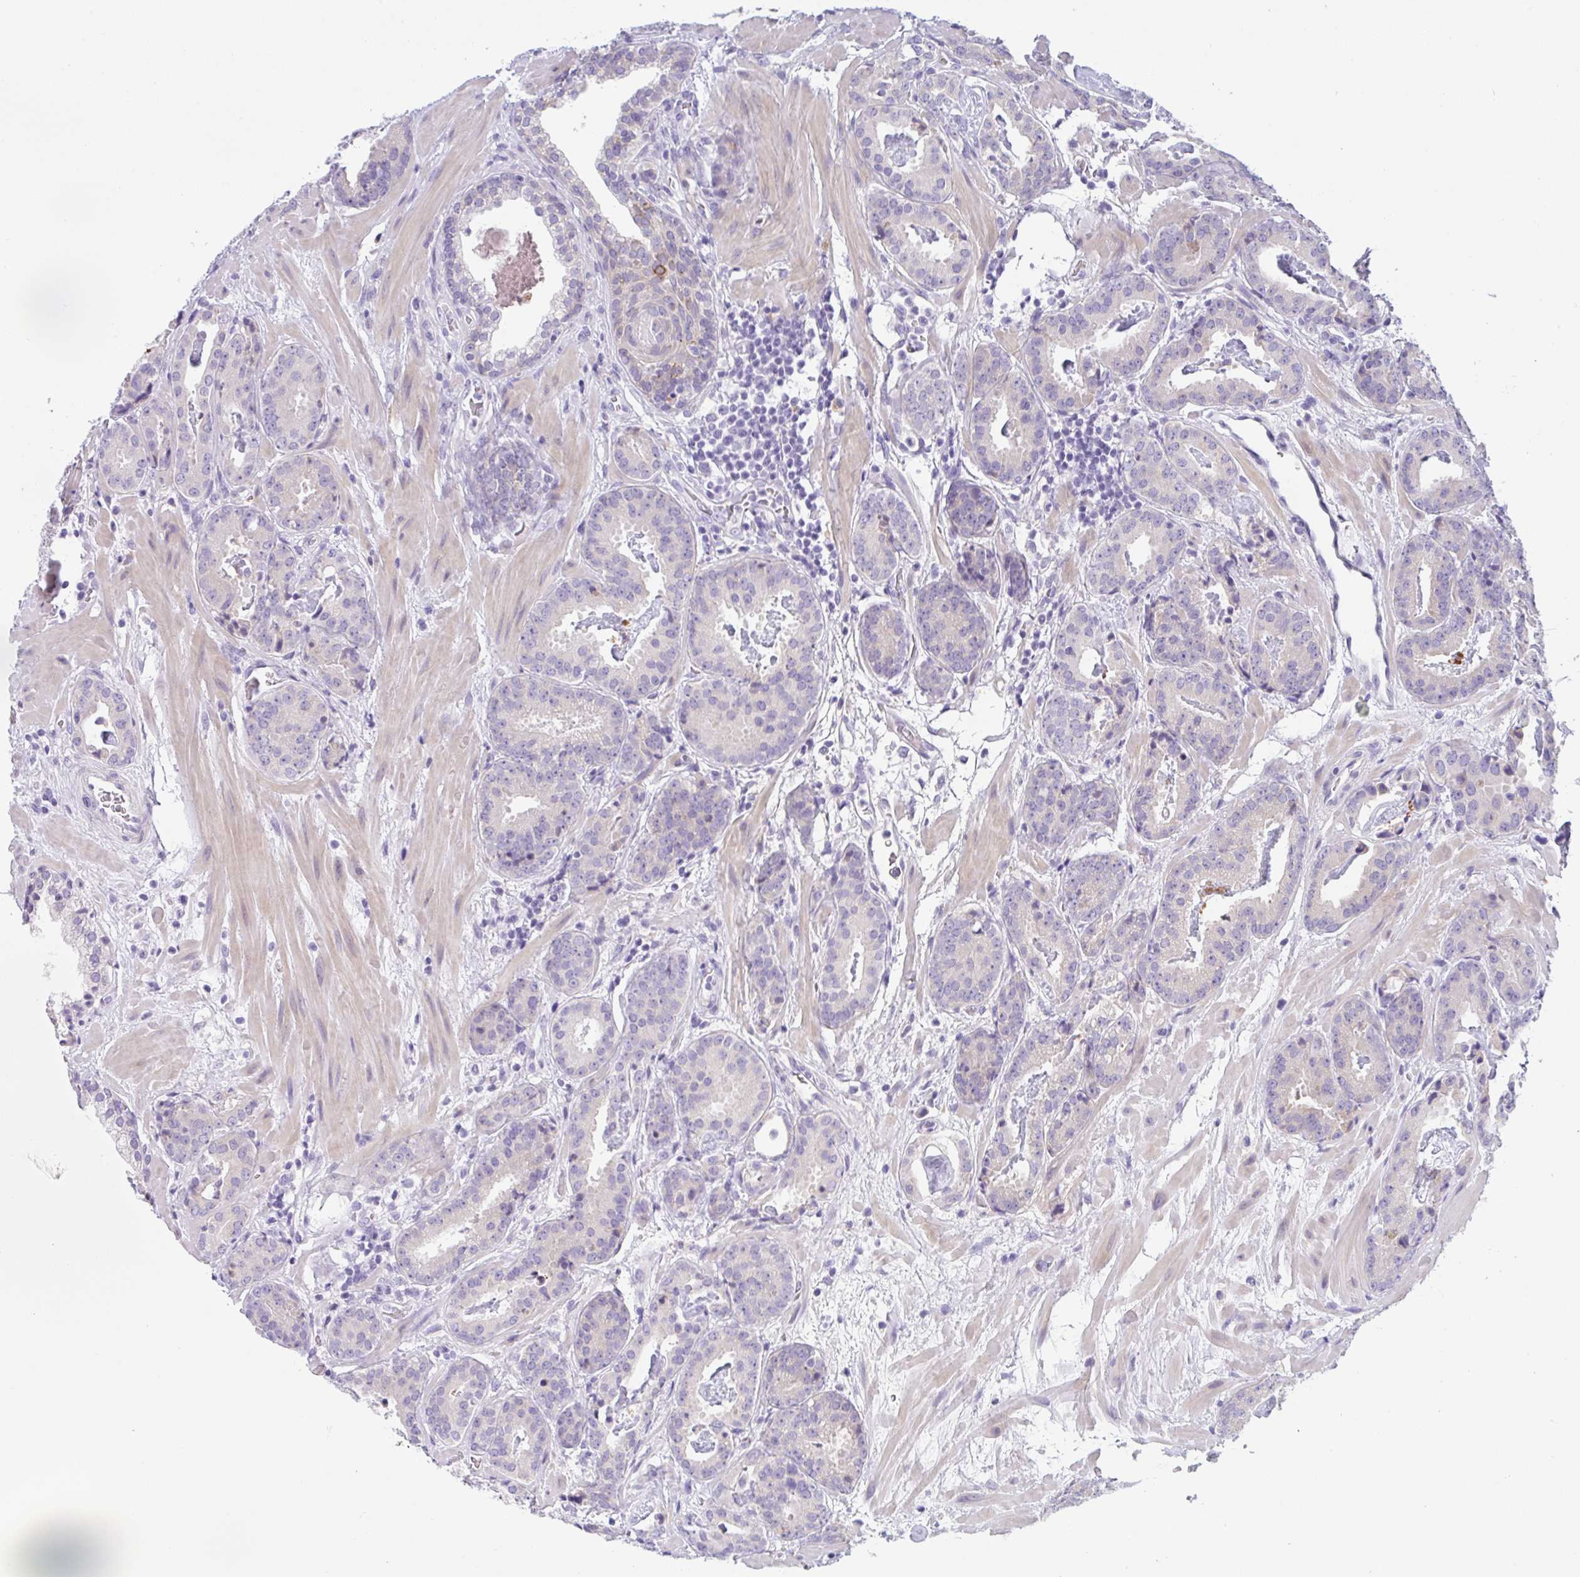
{"staining": {"intensity": "negative", "quantity": "none", "location": "none"}, "tissue": "prostate cancer", "cell_type": "Tumor cells", "image_type": "cancer", "snomed": [{"axis": "morphology", "description": "Adenocarcinoma, Low grade"}, {"axis": "topography", "description": "Prostate"}], "caption": "Prostate cancer stained for a protein using immunohistochemistry (IHC) demonstrates no positivity tumor cells.", "gene": "TRAF4", "patient": {"sex": "male", "age": 62}}